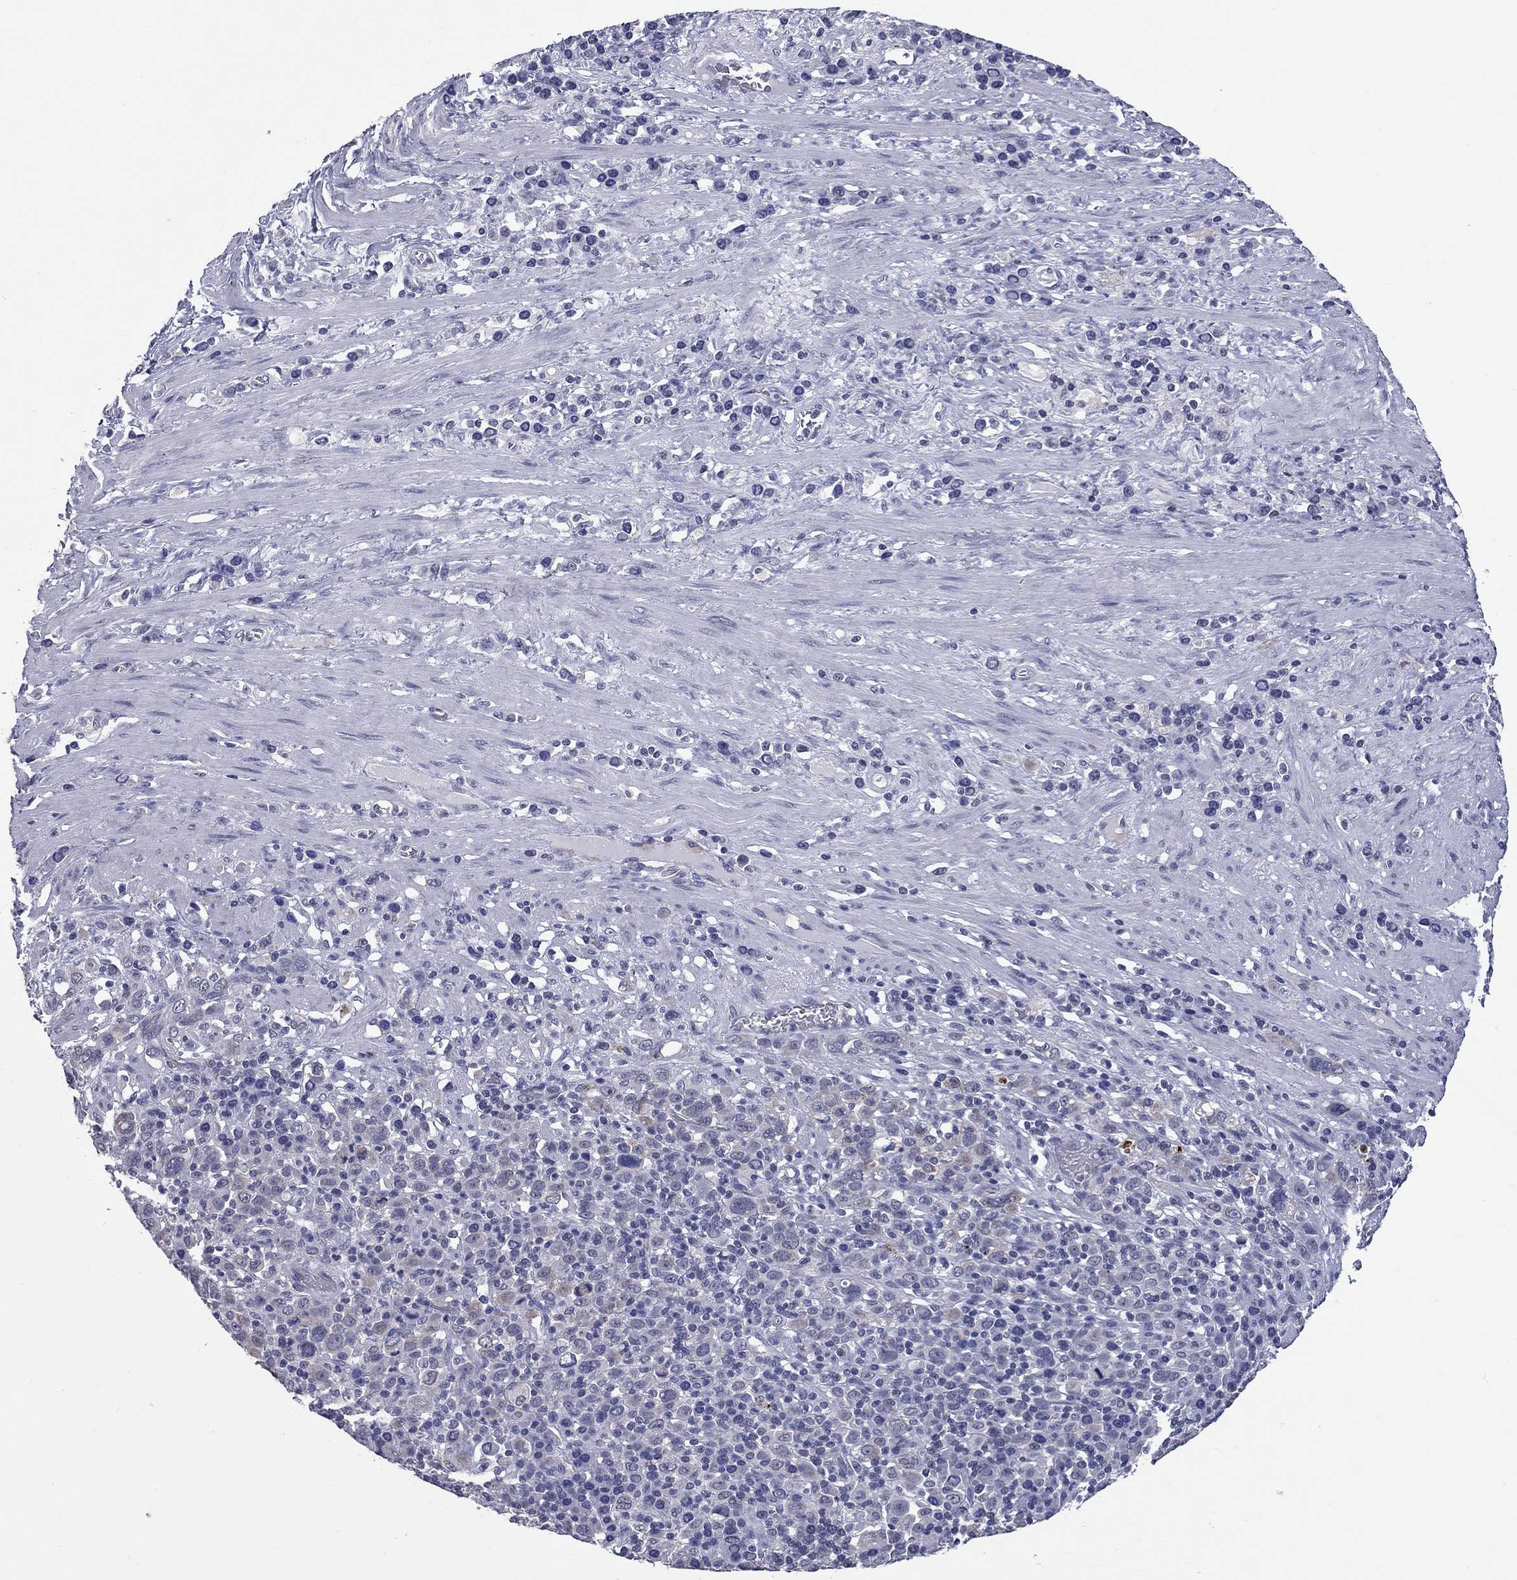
{"staining": {"intensity": "negative", "quantity": "none", "location": "none"}, "tissue": "stomach cancer", "cell_type": "Tumor cells", "image_type": "cancer", "snomed": [{"axis": "morphology", "description": "Adenocarcinoma, NOS"}, {"axis": "topography", "description": "Stomach, upper"}], "caption": "There is no significant staining in tumor cells of stomach adenocarcinoma. (DAB (3,3'-diaminobenzidine) immunohistochemistry (IHC) visualized using brightfield microscopy, high magnification).", "gene": "SHOC2", "patient": {"sex": "male", "age": 75}}